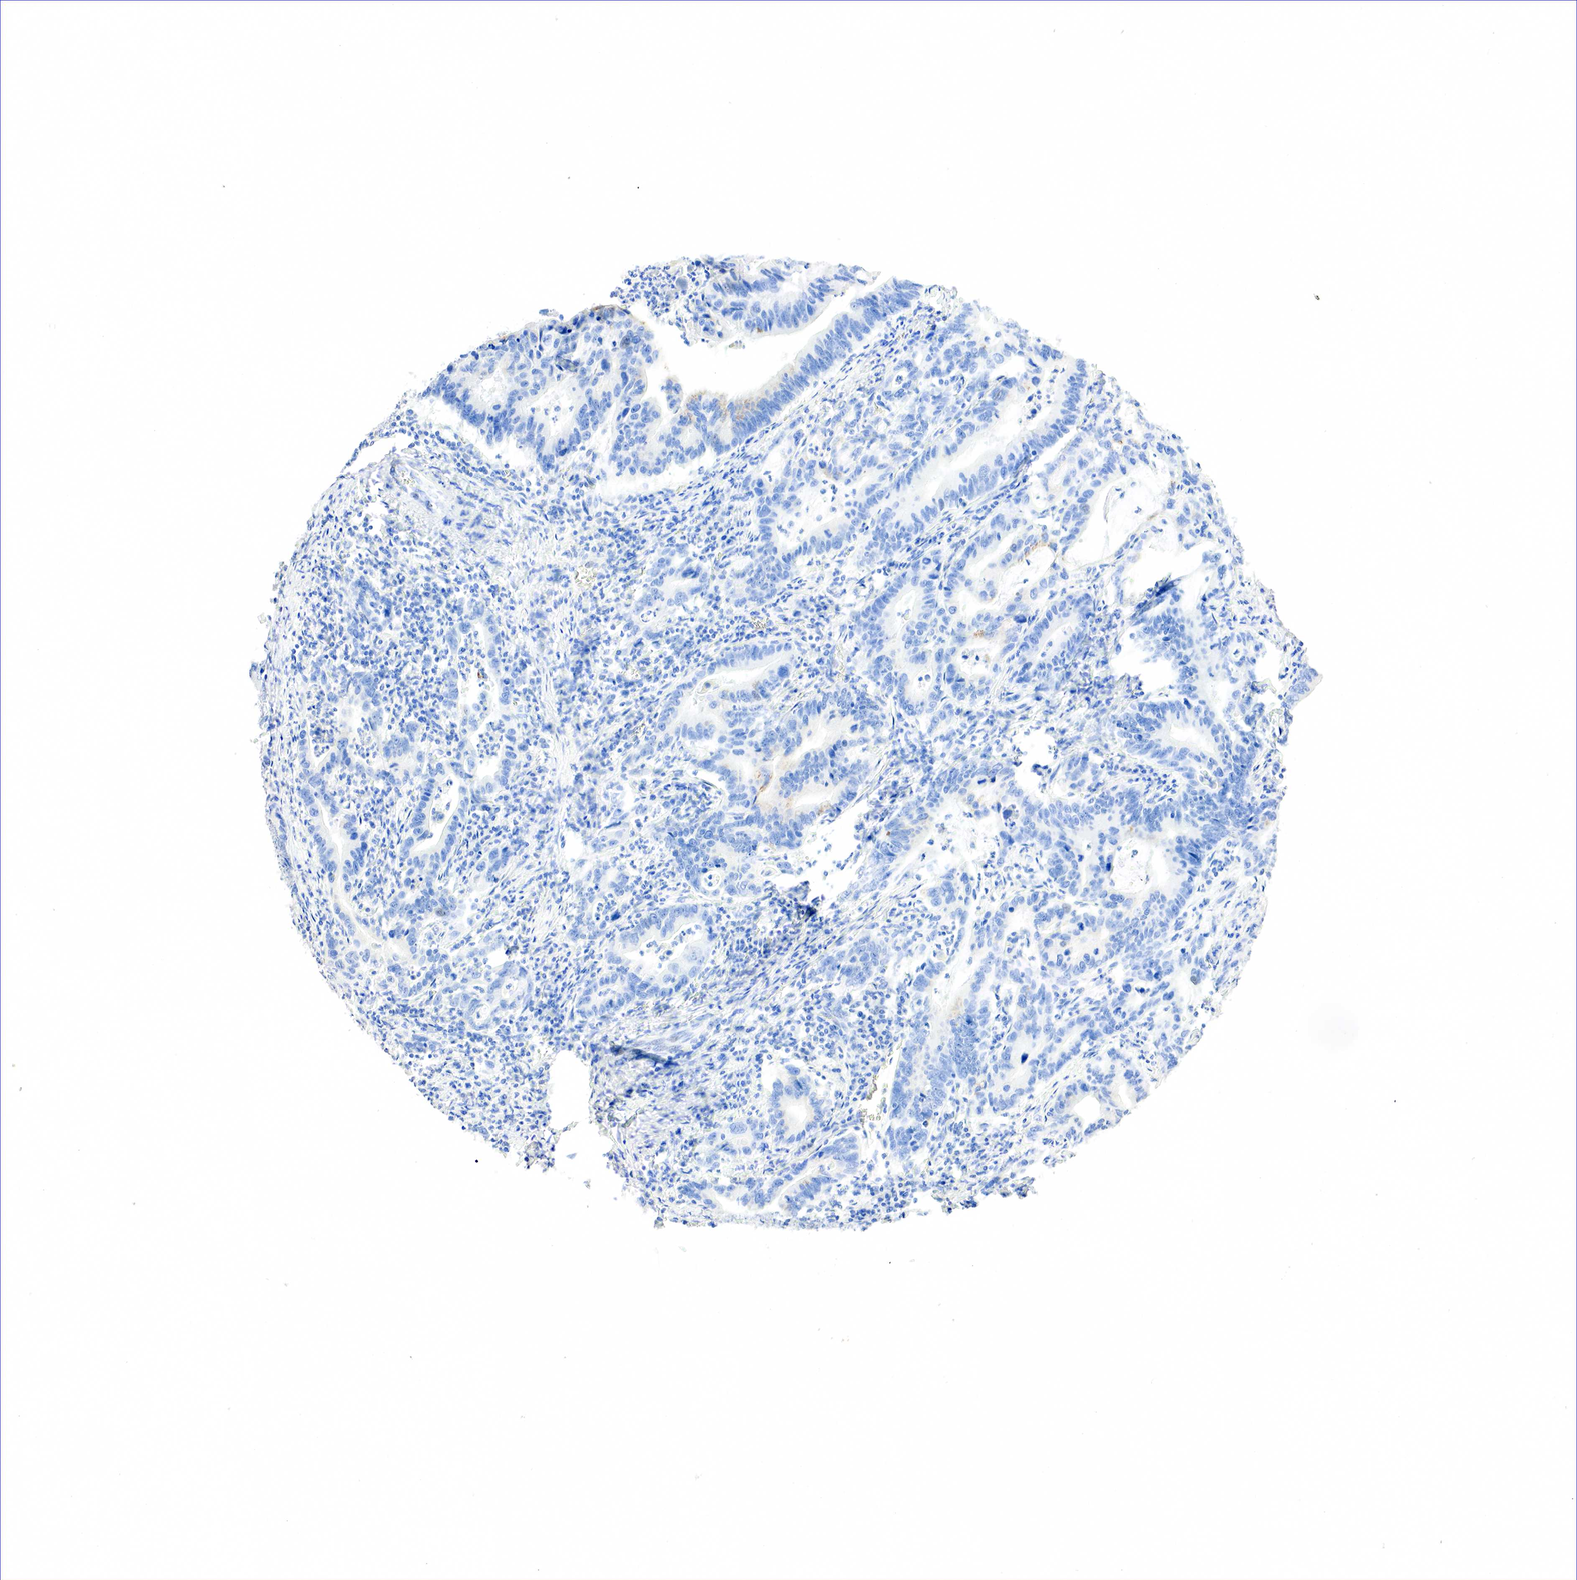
{"staining": {"intensity": "negative", "quantity": "none", "location": "none"}, "tissue": "stomach cancer", "cell_type": "Tumor cells", "image_type": "cancer", "snomed": [{"axis": "morphology", "description": "Adenocarcinoma, NOS"}, {"axis": "topography", "description": "Stomach, upper"}], "caption": "A micrograph of human stomach cancer (adenocarcinoma) is negative for staining in tumor cells.", "gene": "SST", "patient": {"sex": "male", "age": 63}}